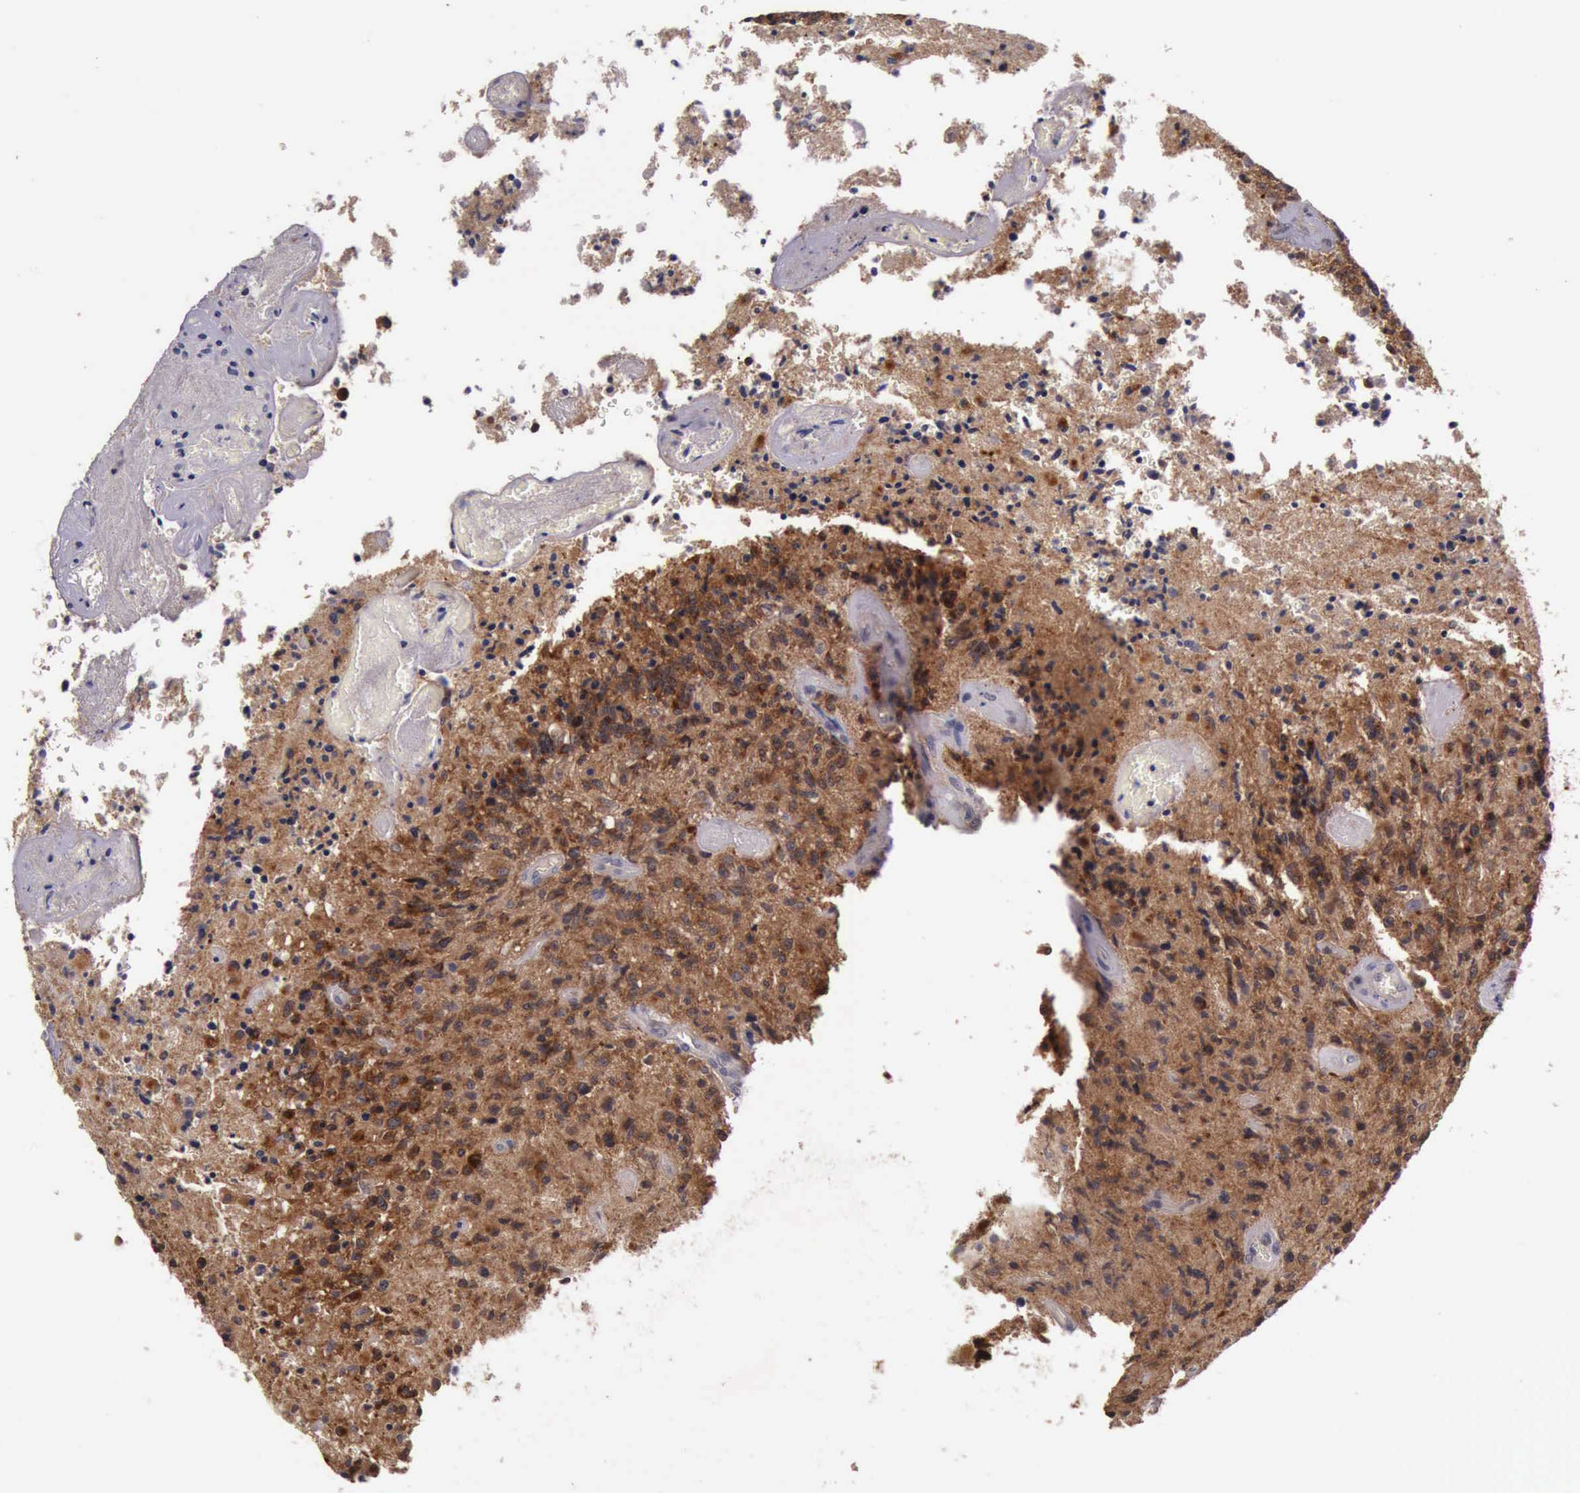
{"staining": {"intensity": "moderate", "quantity": "25%-75%", "location": "cytoplasmic/membranous"}, "tissue": "glioma", "cell_type": "Tumor cells", "image_type": "cancer", "snomed": [{"axis": "morphology", "description": "Glioma, malignant, High grade"}, {"axis": "topography", "description": "Brain"}], "caption": "IHC (DAB (3,3'-diaminobenzidine)) staining of glioma demonstrates moderate cytoplasmic/membranous protein positivity in approximately 25%-75% of tumor cells.", "gene": "RAB39B", "patient": {"sex": "male", "age": 36}}